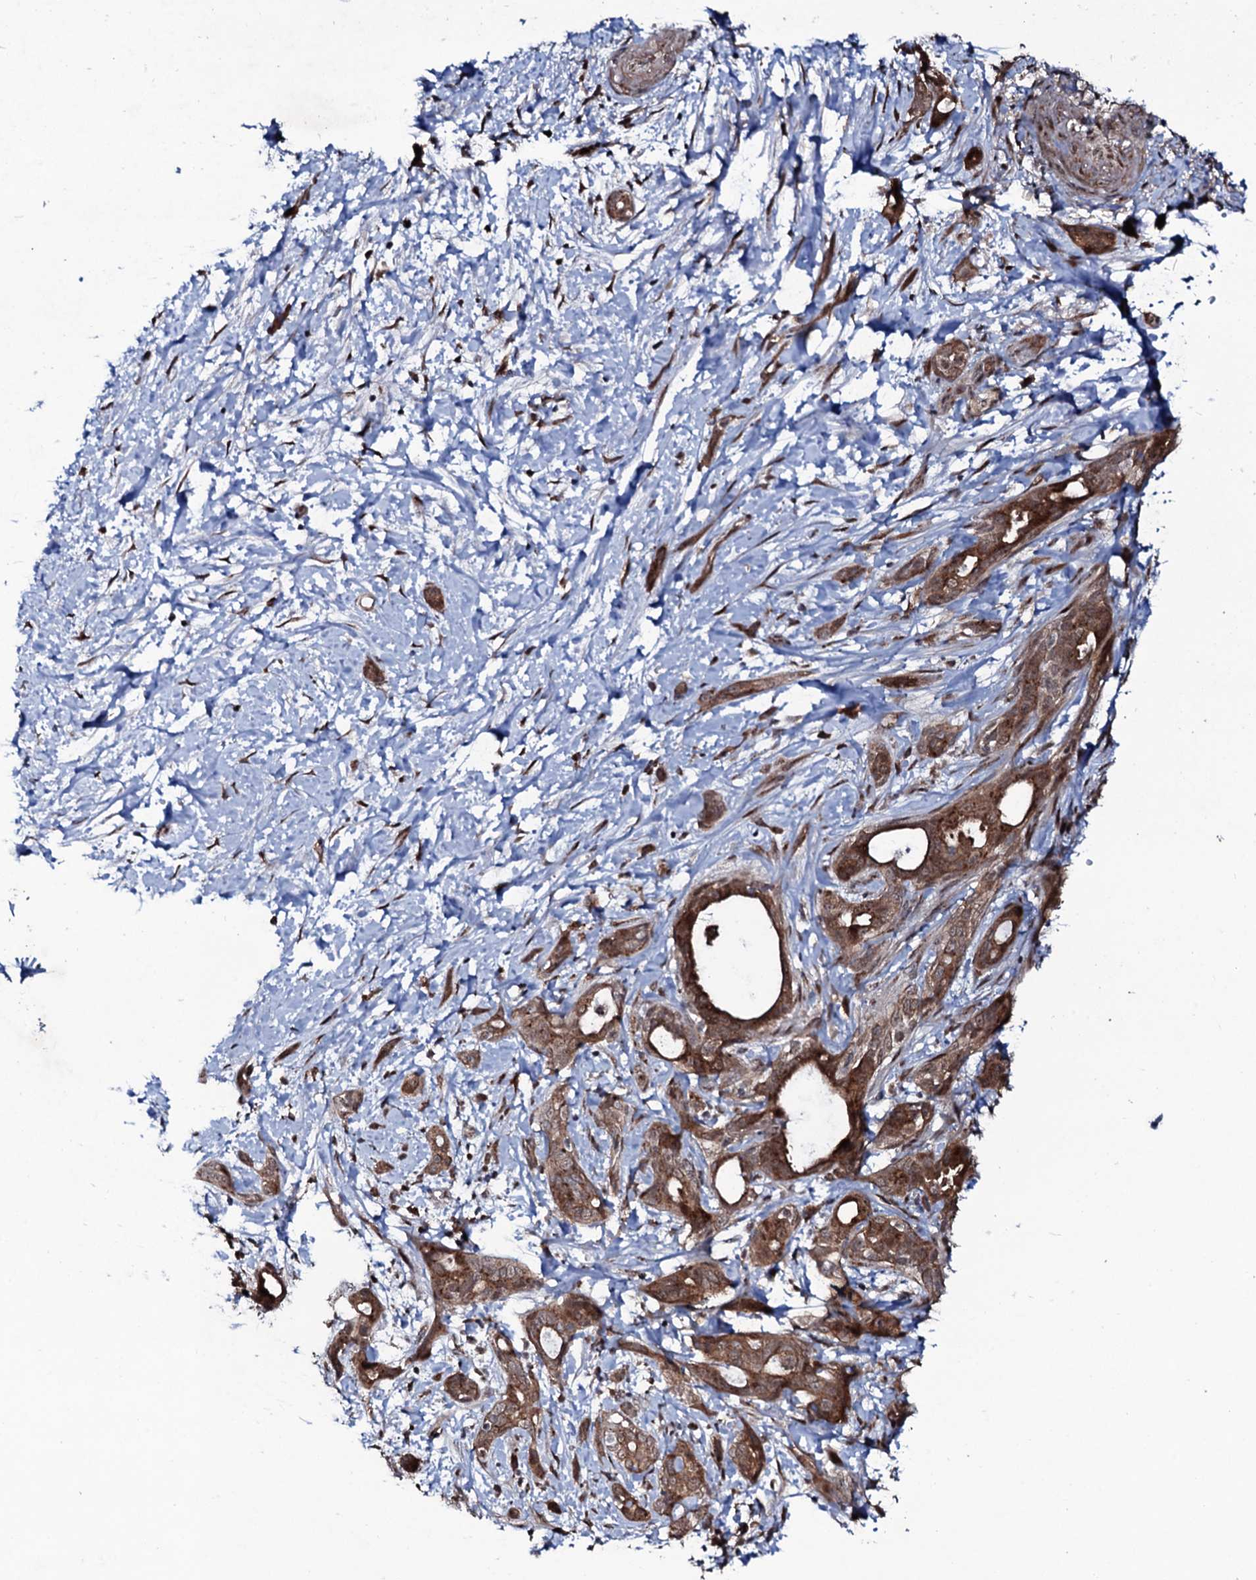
{"staining": {"intensity": "moderate", "quantity": ">75%", "location": "cytoplasmic/membranous"}, "tissue": "pancreatic cancer", "cell_type": "Tumor cells", "image_type": "cancer", "snomed": [{"axis": "morphology", "description": "Normal tissue, NOS"}, {"axis": "morphology", "description": "Adenocarcinoma, NOS"}, {"axis": "topography", "description": "Pancreas"}, {"axis": "topography", "description": "Peripheral nerve tissue"}], "caption": "Pancreatic cancer (adenocarcinoma) stained for a protein demonstrates moderate cytoplasmic/membranous positivity in tumor cells.", "gene": "COG6", "patient": {"sex": "female", "age": 63}}